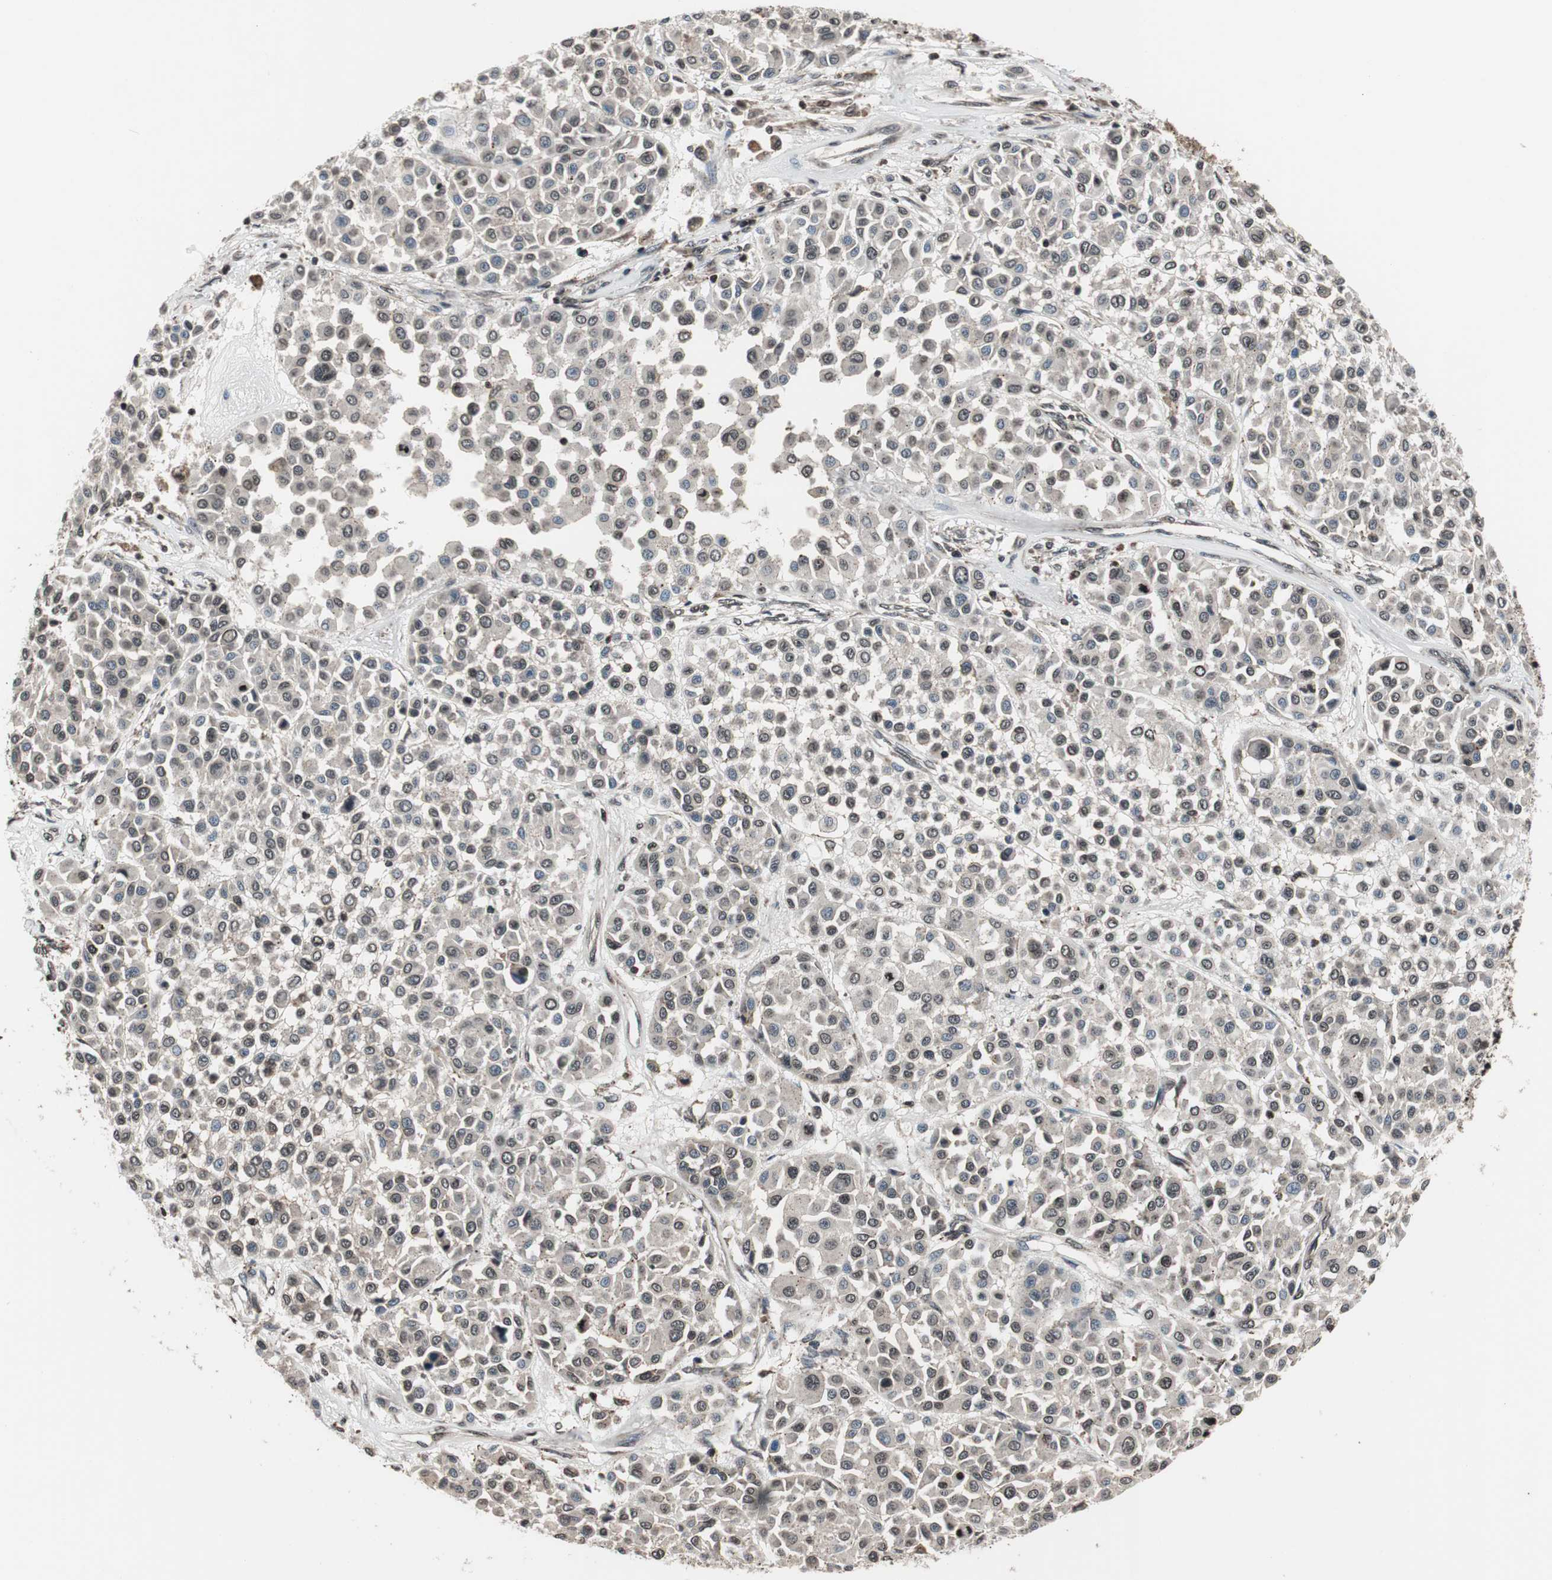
{"staining": {"intensity": "weak", "quantity": ">75%", "location": "cytoplasmic/membranous,nuclear"}, "tissue": "melanoma", "cell_type": "Tumor cells", "image_type": "cancer", "snomed": [{"axis": "morphology", "description": "Malignant melanoma, Metastatic site"}, {"axis": "topography", "description": "Soft tissue"}], "caption": "Protein expression analysis of human malignant melanoma (metastatic site) reveals weak cytoplasmic/membranous and nuclear positivity in about >75% of tumor cells.", "gene": "RFC1", "patient": {"sex": "male", "age": 41}}